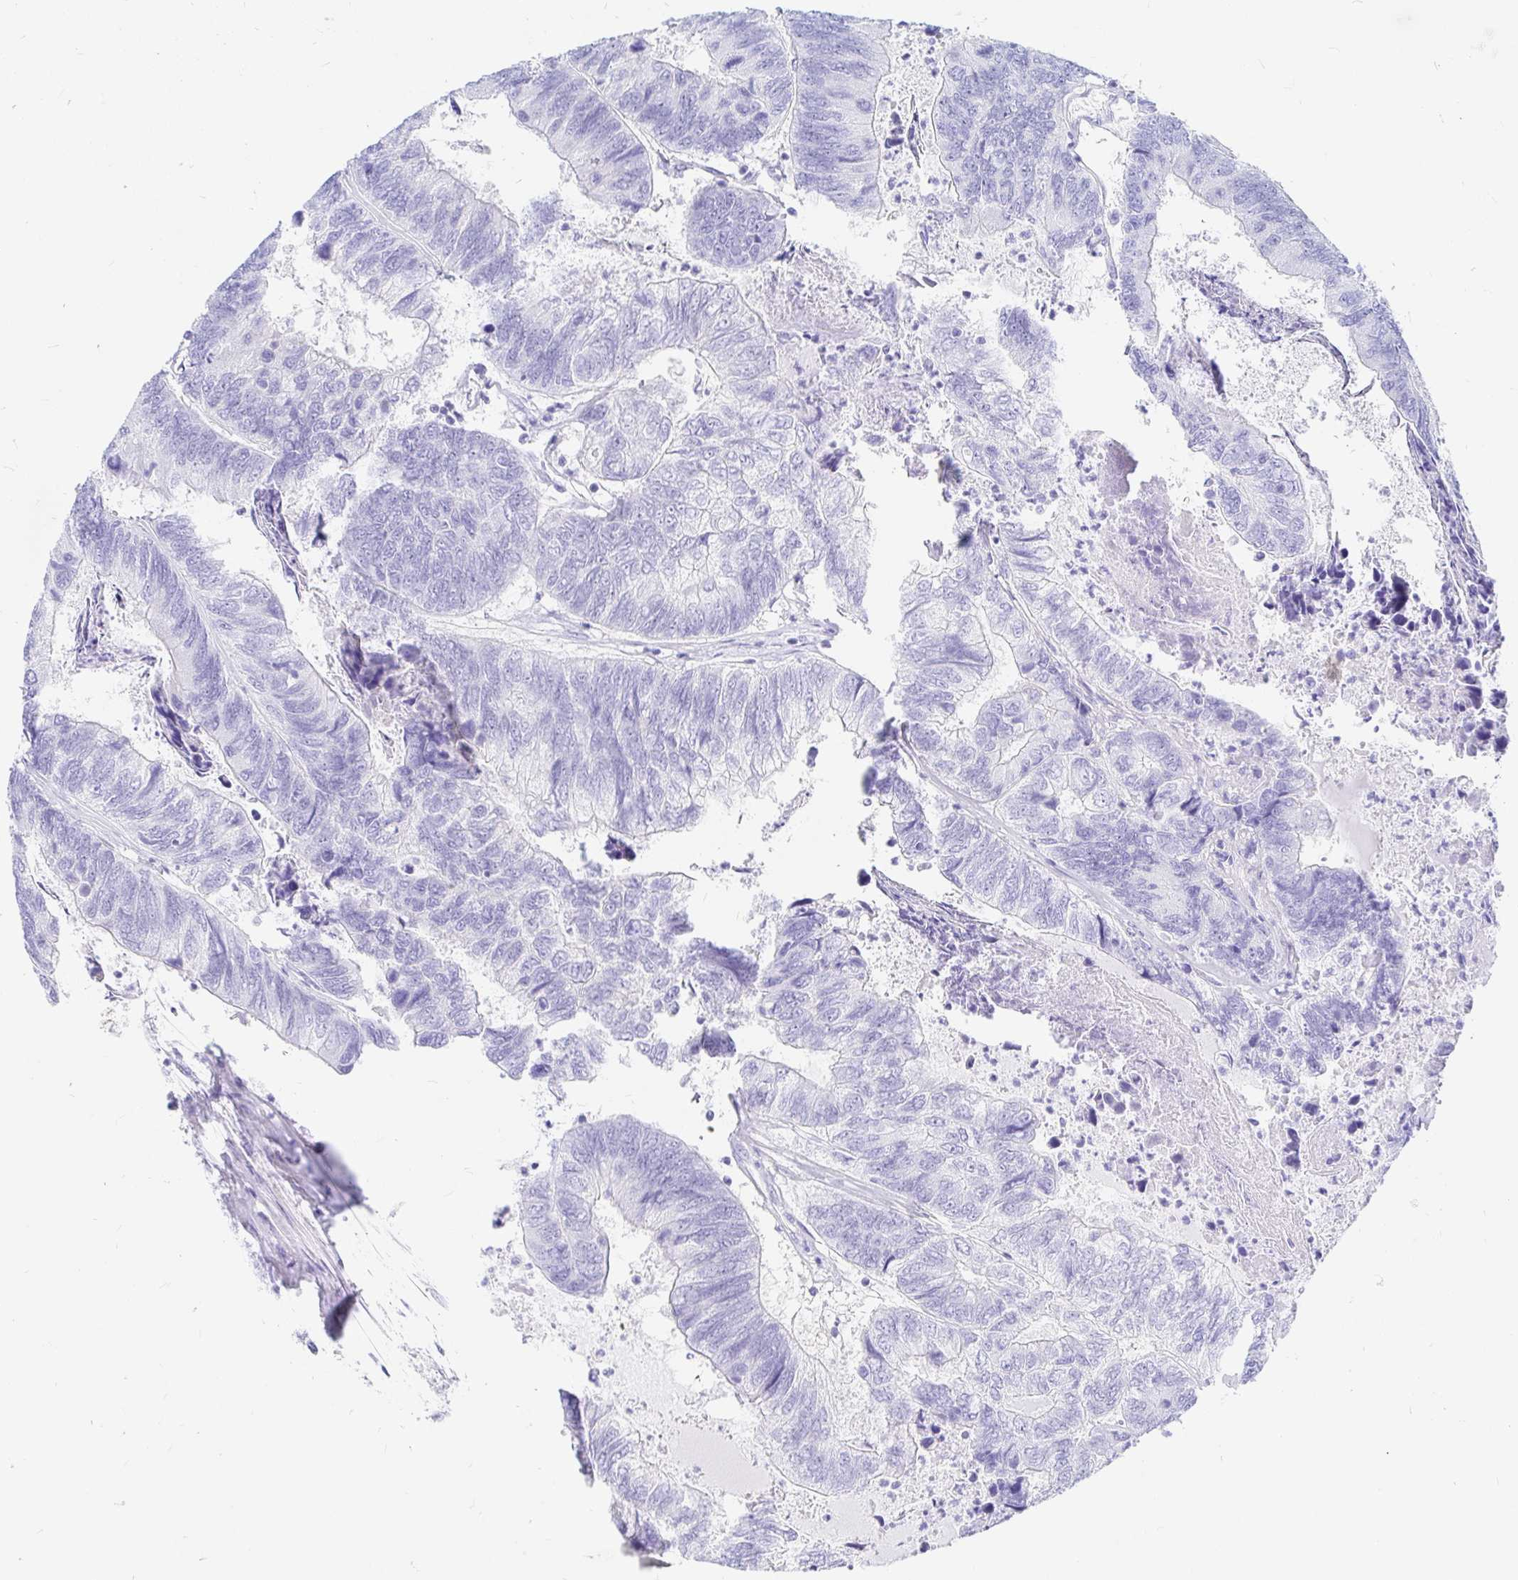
{"staining": {"intensity": "negative", "quantity": "none", "location": "none"}, "tissue": "colorectal cancer", "cell_type": "Tumor cells", "image_type": "cancer", "snomed": [{"axis": "morphology", "description": "Adenocarcinoma, NOS"}, {"axis": "topography", "description": "Colon"}], "caption": "A high-resolution histopathology image shows immunohistochemistry (IHC) staining of colorectal adenocarcinoma, which reveals no significant positivity in tumor cells.", "gene": "PPP1R1B", "patient": {"sex": "female", "age": 67}}